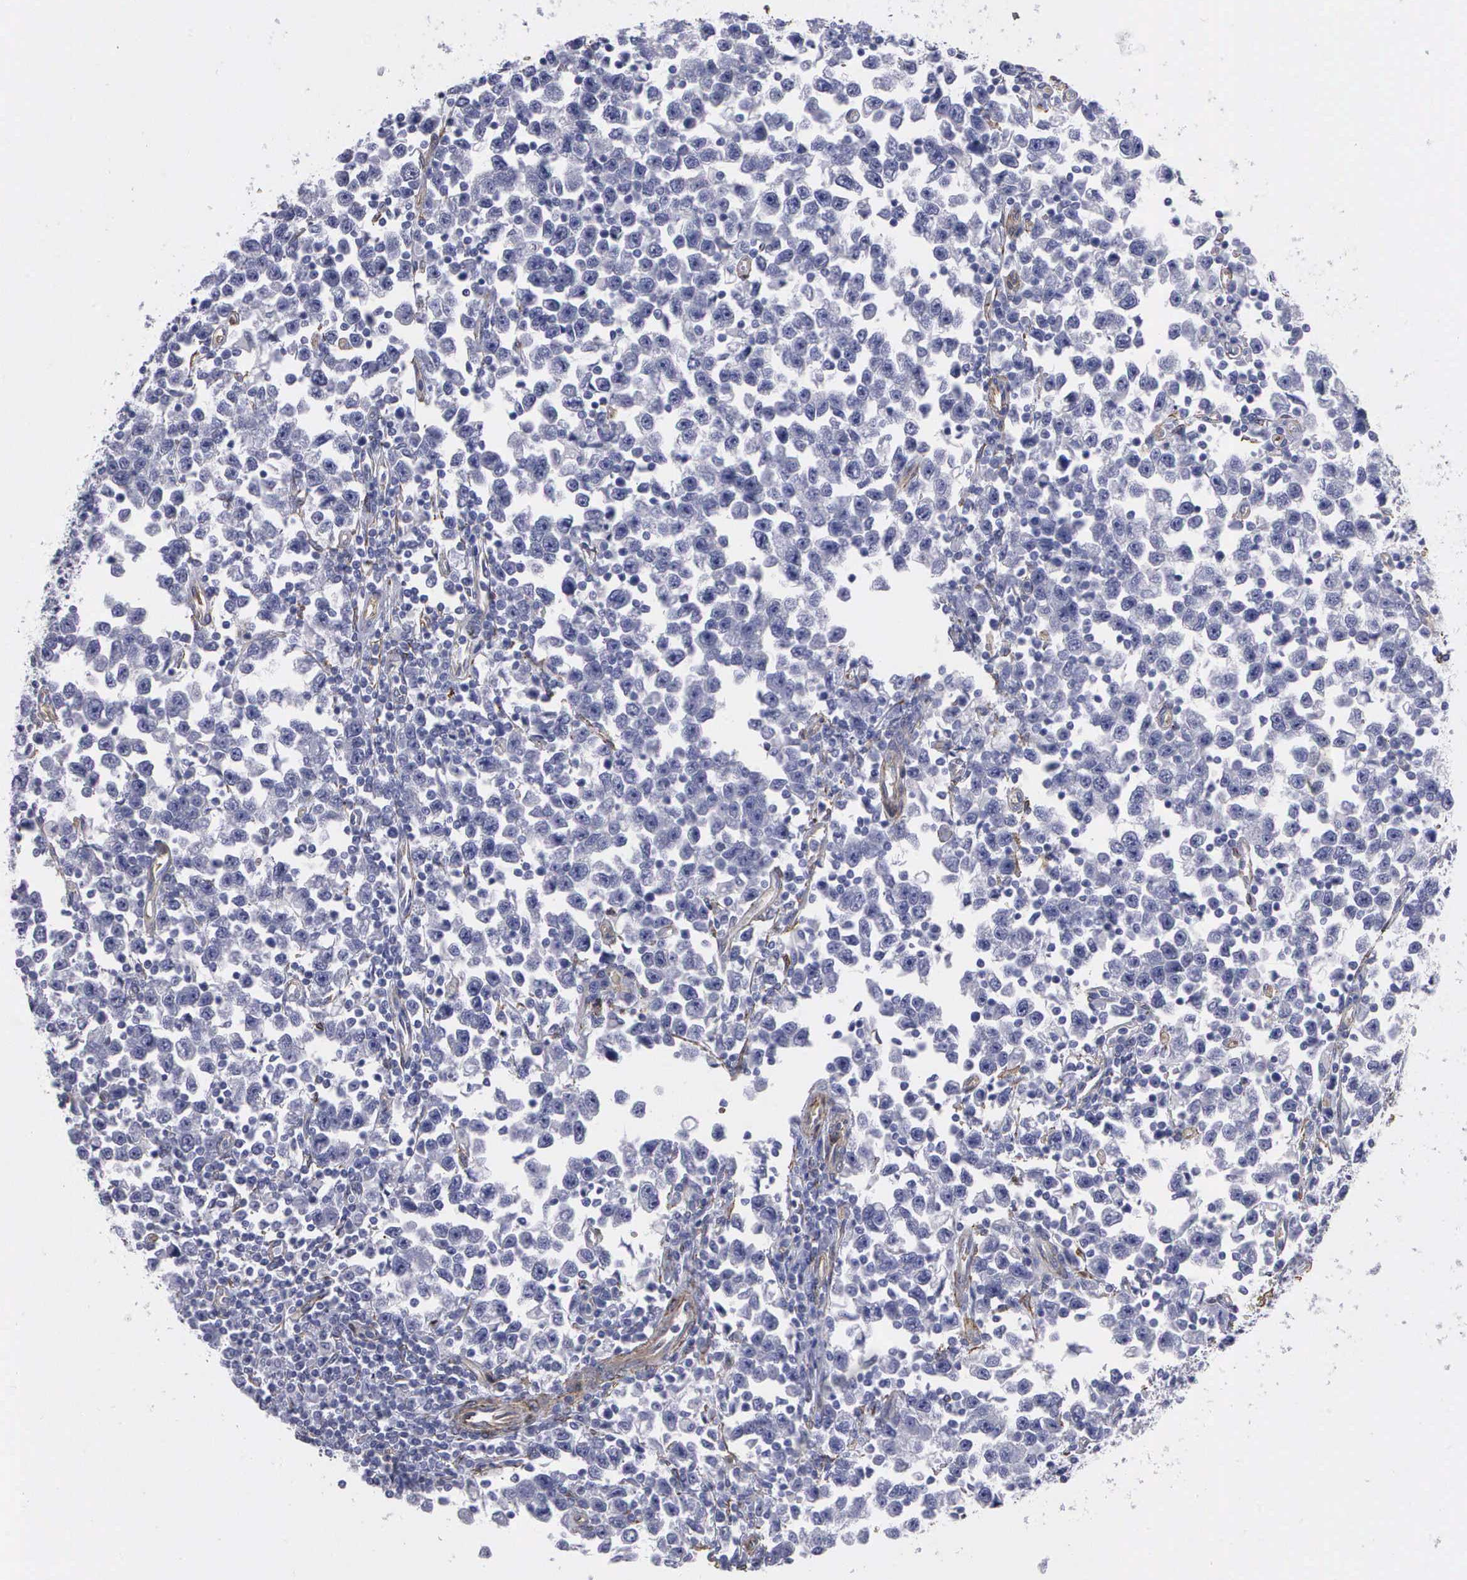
{"staining": {"intensity": "negative", "quantity": "none", "location": "none"}, "tissue": "testis cancer", "cell_type": "Tumor cells", "image_type": "cancer", "snomed": [{"axis": "morphology", "description": "Seminoma, NOS"}, {"axis": "topography", "description": "Testis"}], "caption": "IHC image of neoplastic tissue: seminoma (testis) stained with DAB (3,3'-diaminobenzidine) demonstrates no significant protein positivity in tumor cells. (DAB immunohistochemistry (IHC) visualized using brightfield microscopy, high magnification).", "gene": "MAGEB10", "patient": {"sex": "male", "age": 43}}